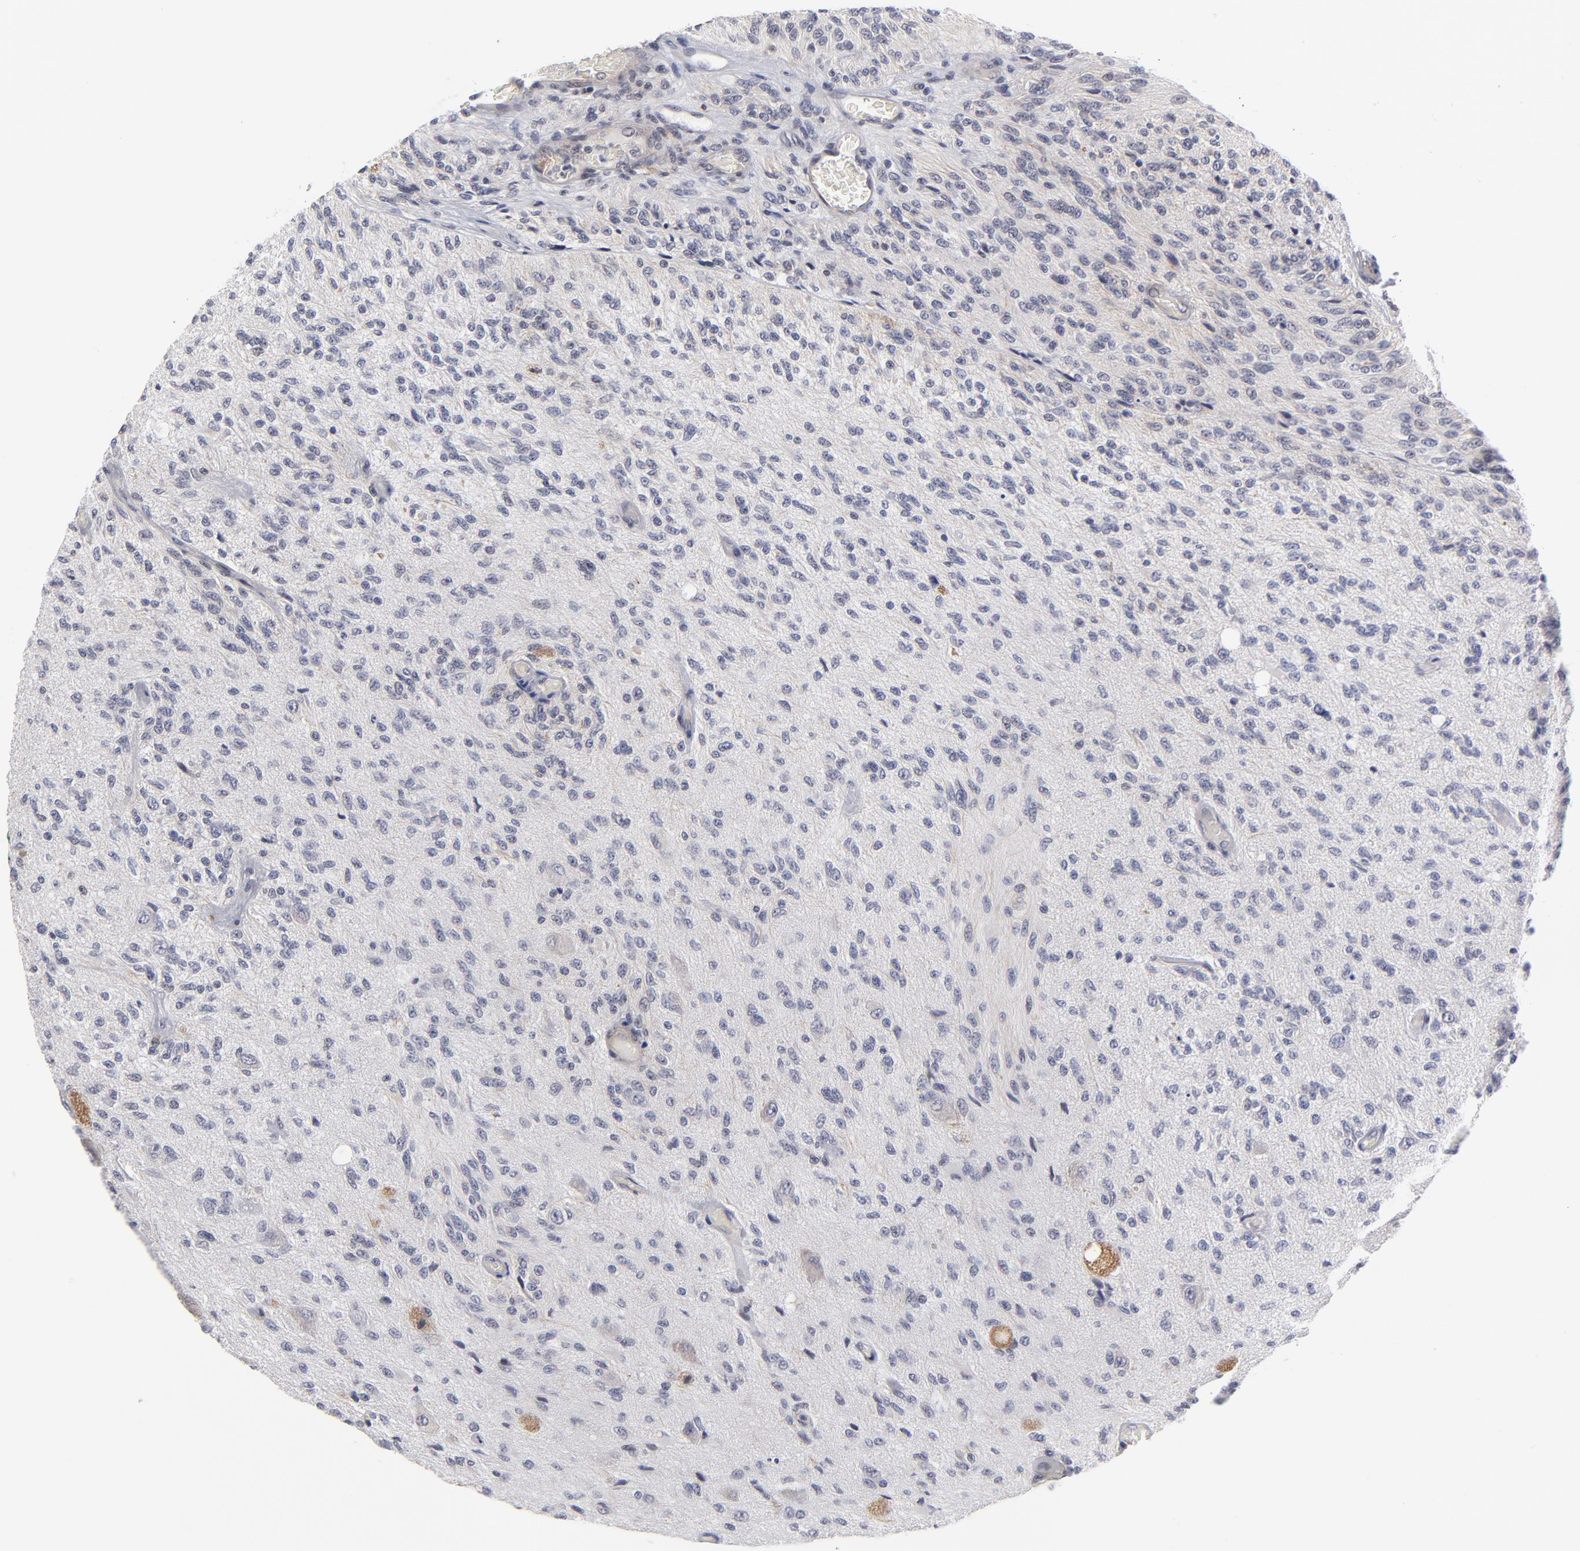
{"staining": {"intensity": "negative", "quantity": "none", "location": "none"}, "tissue": "glioma", "cell_type": "Tumor cells", "image_type": "cancer", "snomed": [{"axis": "morphology", "description": "Normal tissue, NOS"}, {"axis": "morphology", "description": "Glioma, malignant, High grade"}, {"axis": "topography", "description": "Cerebral cortex"}], "caption": "IHC micrograph of human malignant glioma (high-grade) stained for a protein (brown), which exhibits no staining in tumor cells. (Stains: DAB immunohistochemistry (IHC) with hematoxylin counter stain, Microscopy: brightfield microscopy at high magnification).", "gene": "CTCF", "patient": {"sex": "male", "age": 77}}